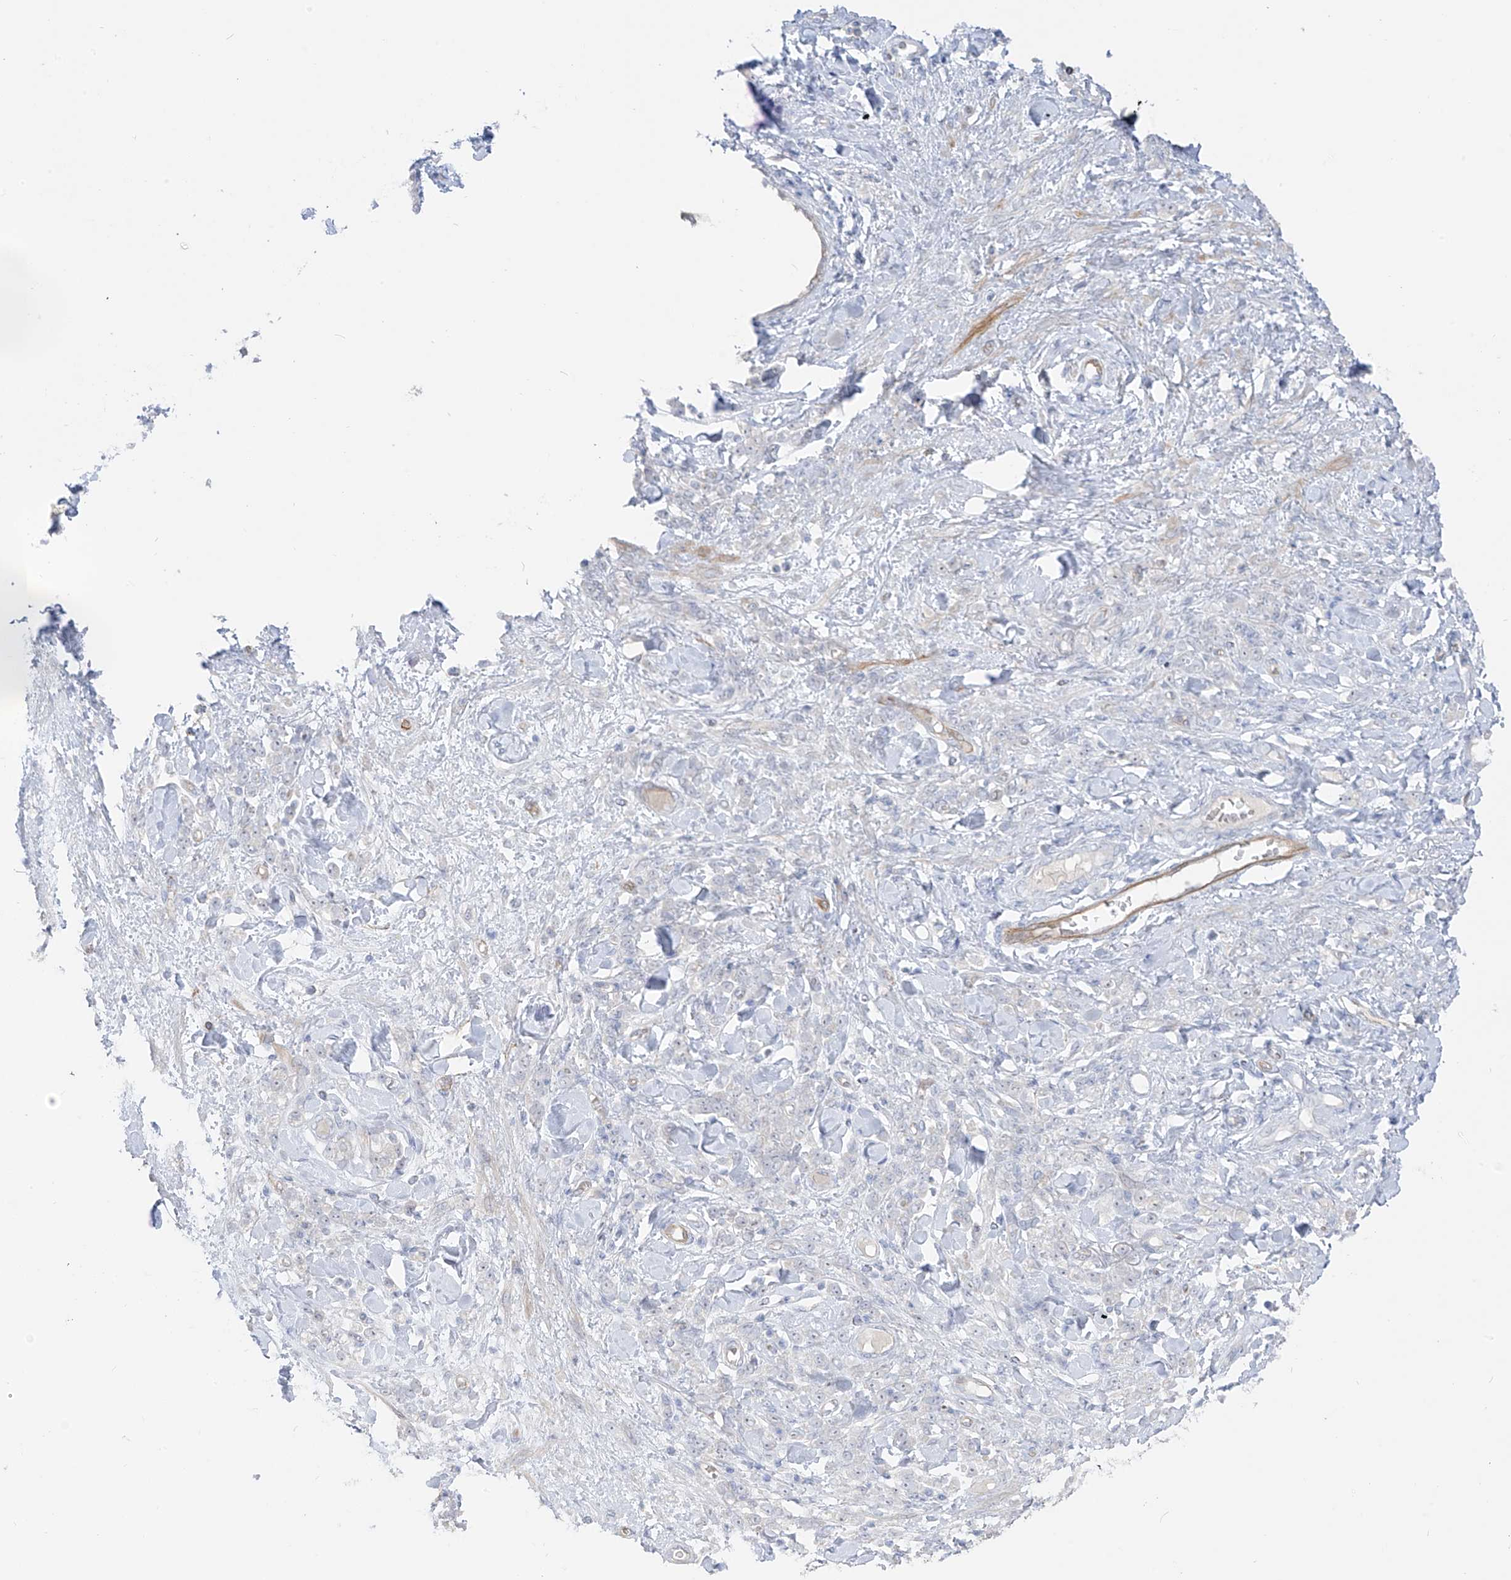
{"staining": {"intensity": "negative", "quantity": "none", "location": "none"}, "tissue": "stomach cancer", "cell_type": "Tumor cells", "image_type": "cancer", "snomed": [{"axis": "morphology", "description": "Normal tissue, NOS"}, {"axis": "morphology", "description": "Adenocarcinoma, NOS"}, {"axis": "topography", "description": "Stomach"}], "caption": "Stomach adenocarcinoma was stained to show a protein in brown. There is no significant expression in tumor cells. Nuclei are stained in blue.", "gene": "C11orf87", "patient": {"sex": "male", "age": 82}}